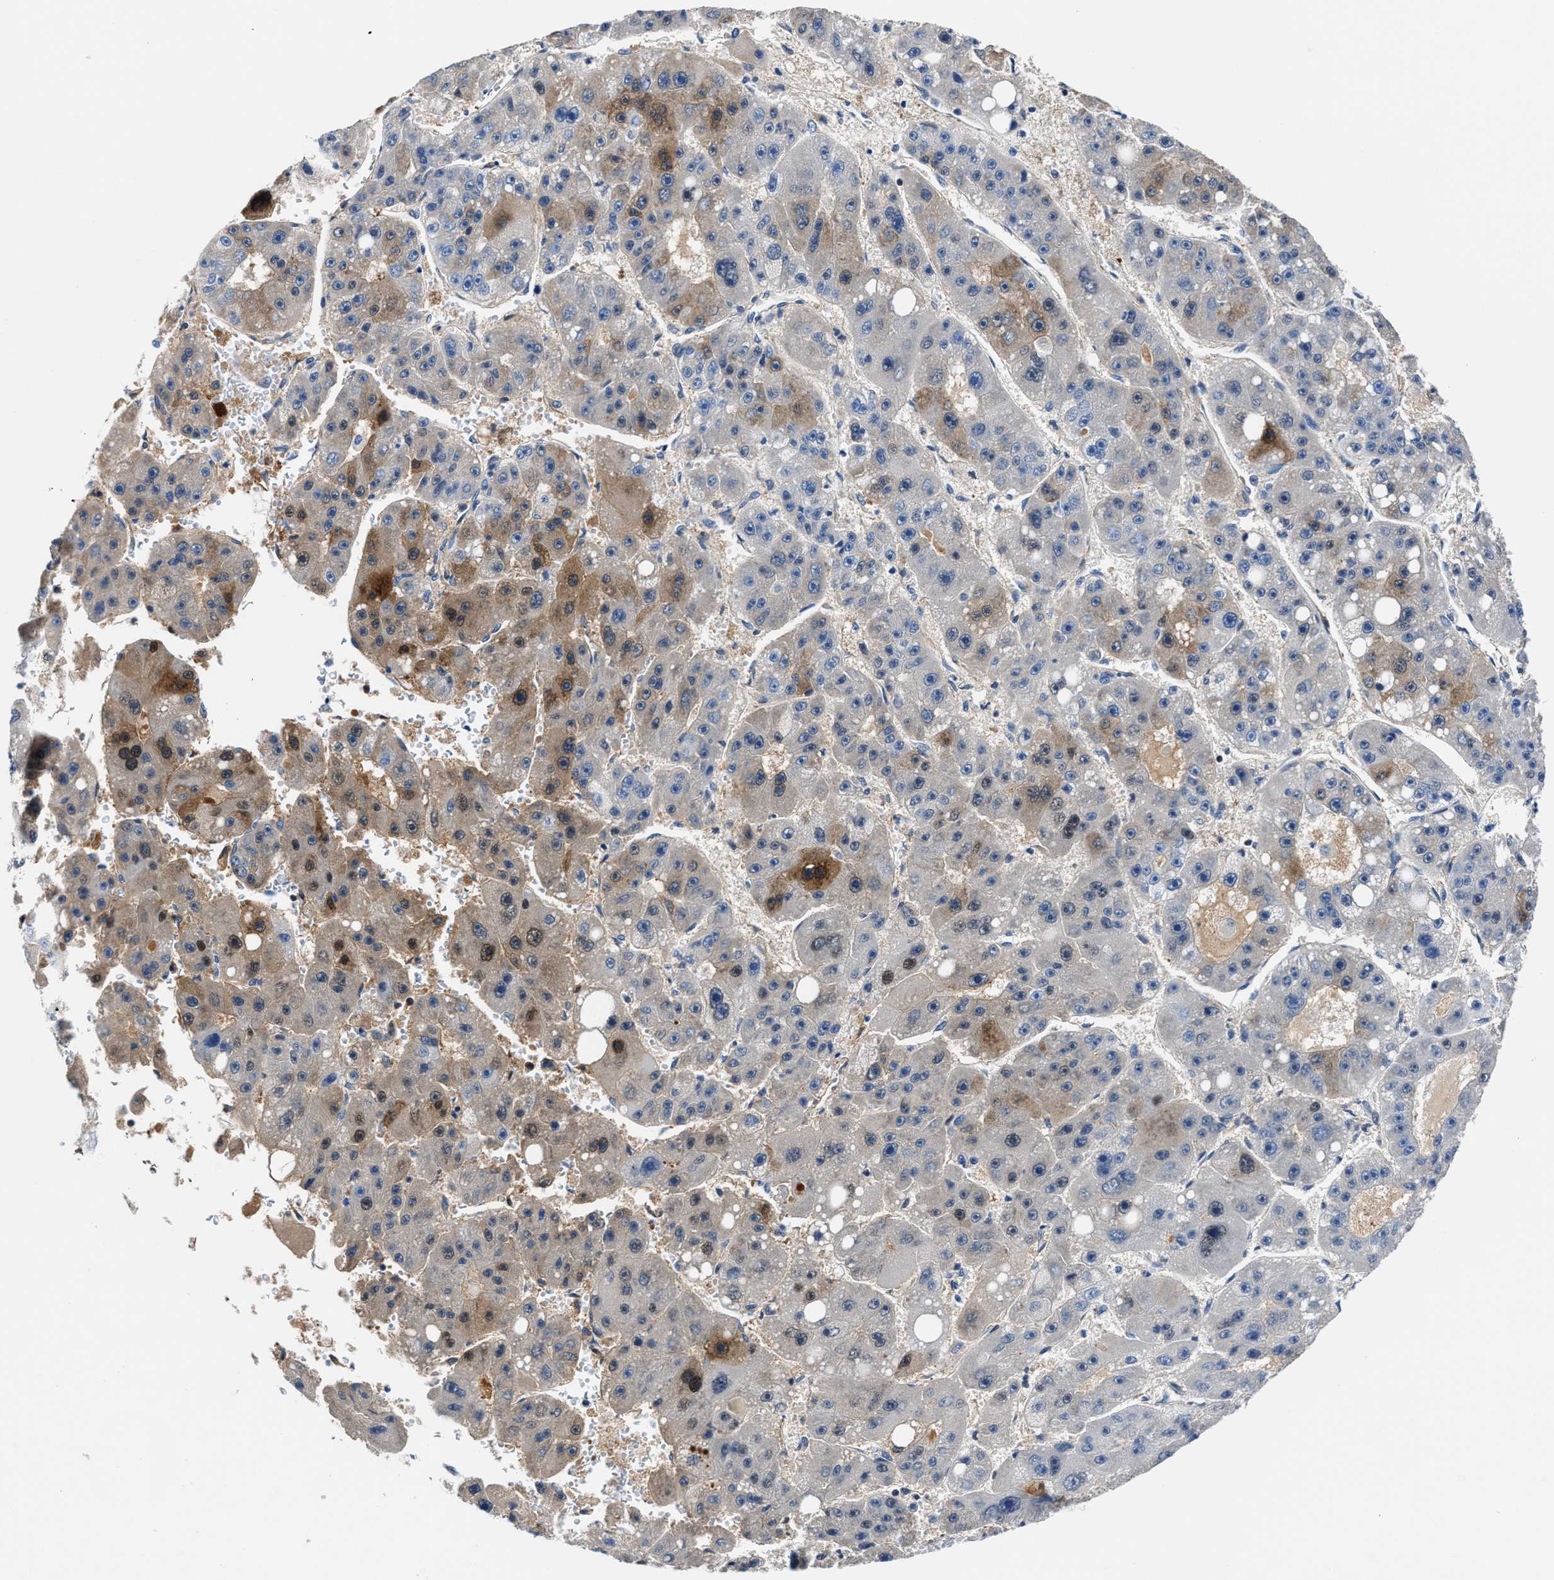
{"staining": {"intensity": "moderate", "quantity": "<25%", "location": "cytoplasmic/membranous,nuclear"}, "tissue": "liver cancer", "cell_type": "Tumor cells", "image_type": "cancer", "snomed": [{"axis": "morphology", "description": "Carcinoma, Hepatocellular, NOS"}, {"axis": "topography", "description": "Liver"}], "caption": "IHC histopathology image of hepatocellular carcinoma (liver) stained for a protein (brown), which reveals low levels of moderate cytoplasmic/membranous and nuclear staining in about <25% of tumor cells.", "gene": "PARG", "patient": {"sex": "female", "age": 61}}